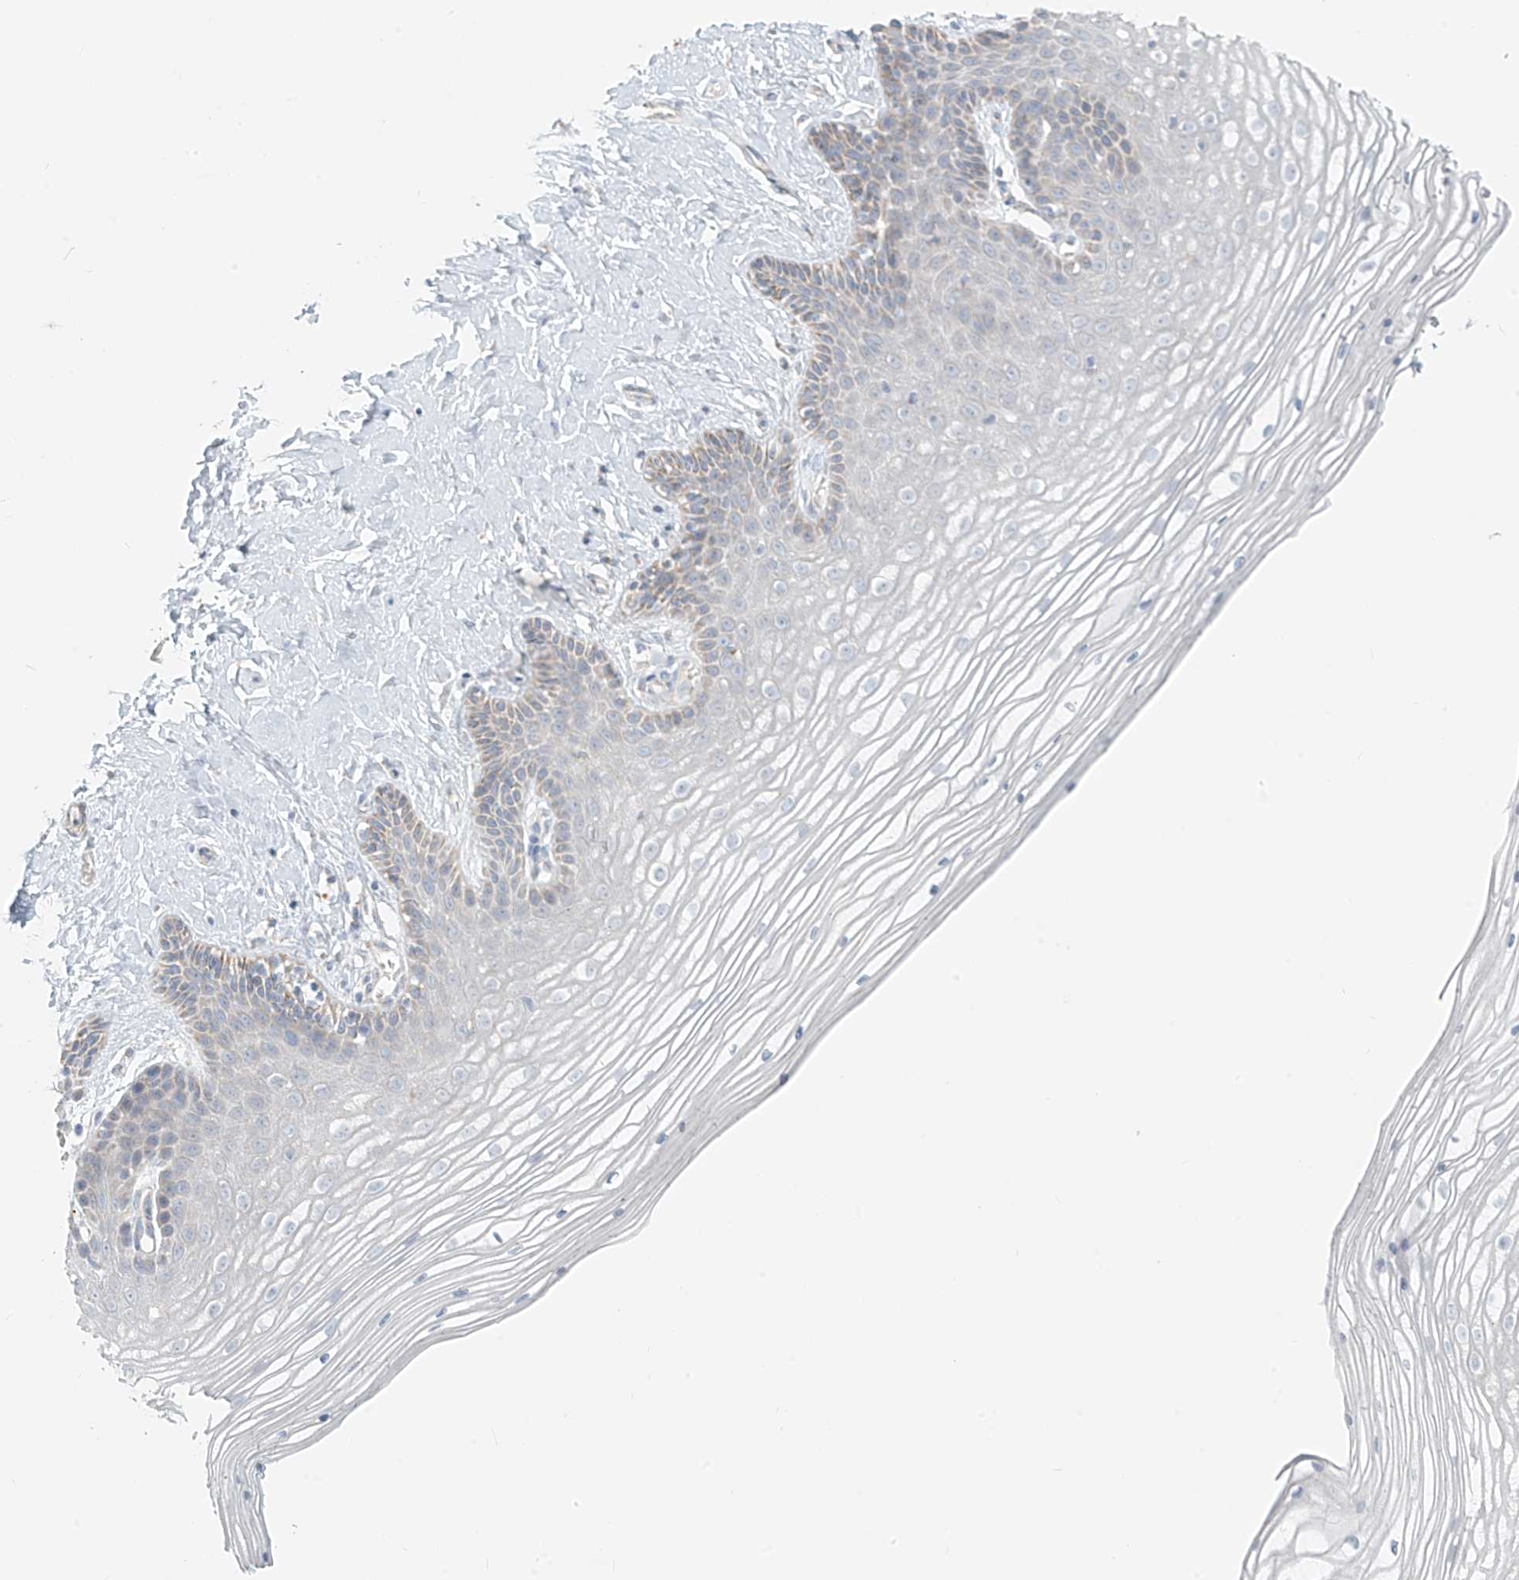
{"staining": {"intensity": "moderate", "quantity": "<25%", "location": "cytoplasmic/membranous"}, "tissue": "vagina", "cell_type": "Squamous epithelial cells", "image_type": "normal", "snomed": [{"axis": "morphology", "description": "Normal tissue, NOS"}, {"axis": "topography", "description": "Vagina"}, {"axis": "topography", "description": "Cervix"}], "caption": "A histopathology image of vagina stained for a protein shows moderate cytoplasmic/membranous brown staining in squamous epithelial cells.", "gene": "UST", "patient": {"sex": "female", "age": 40}}